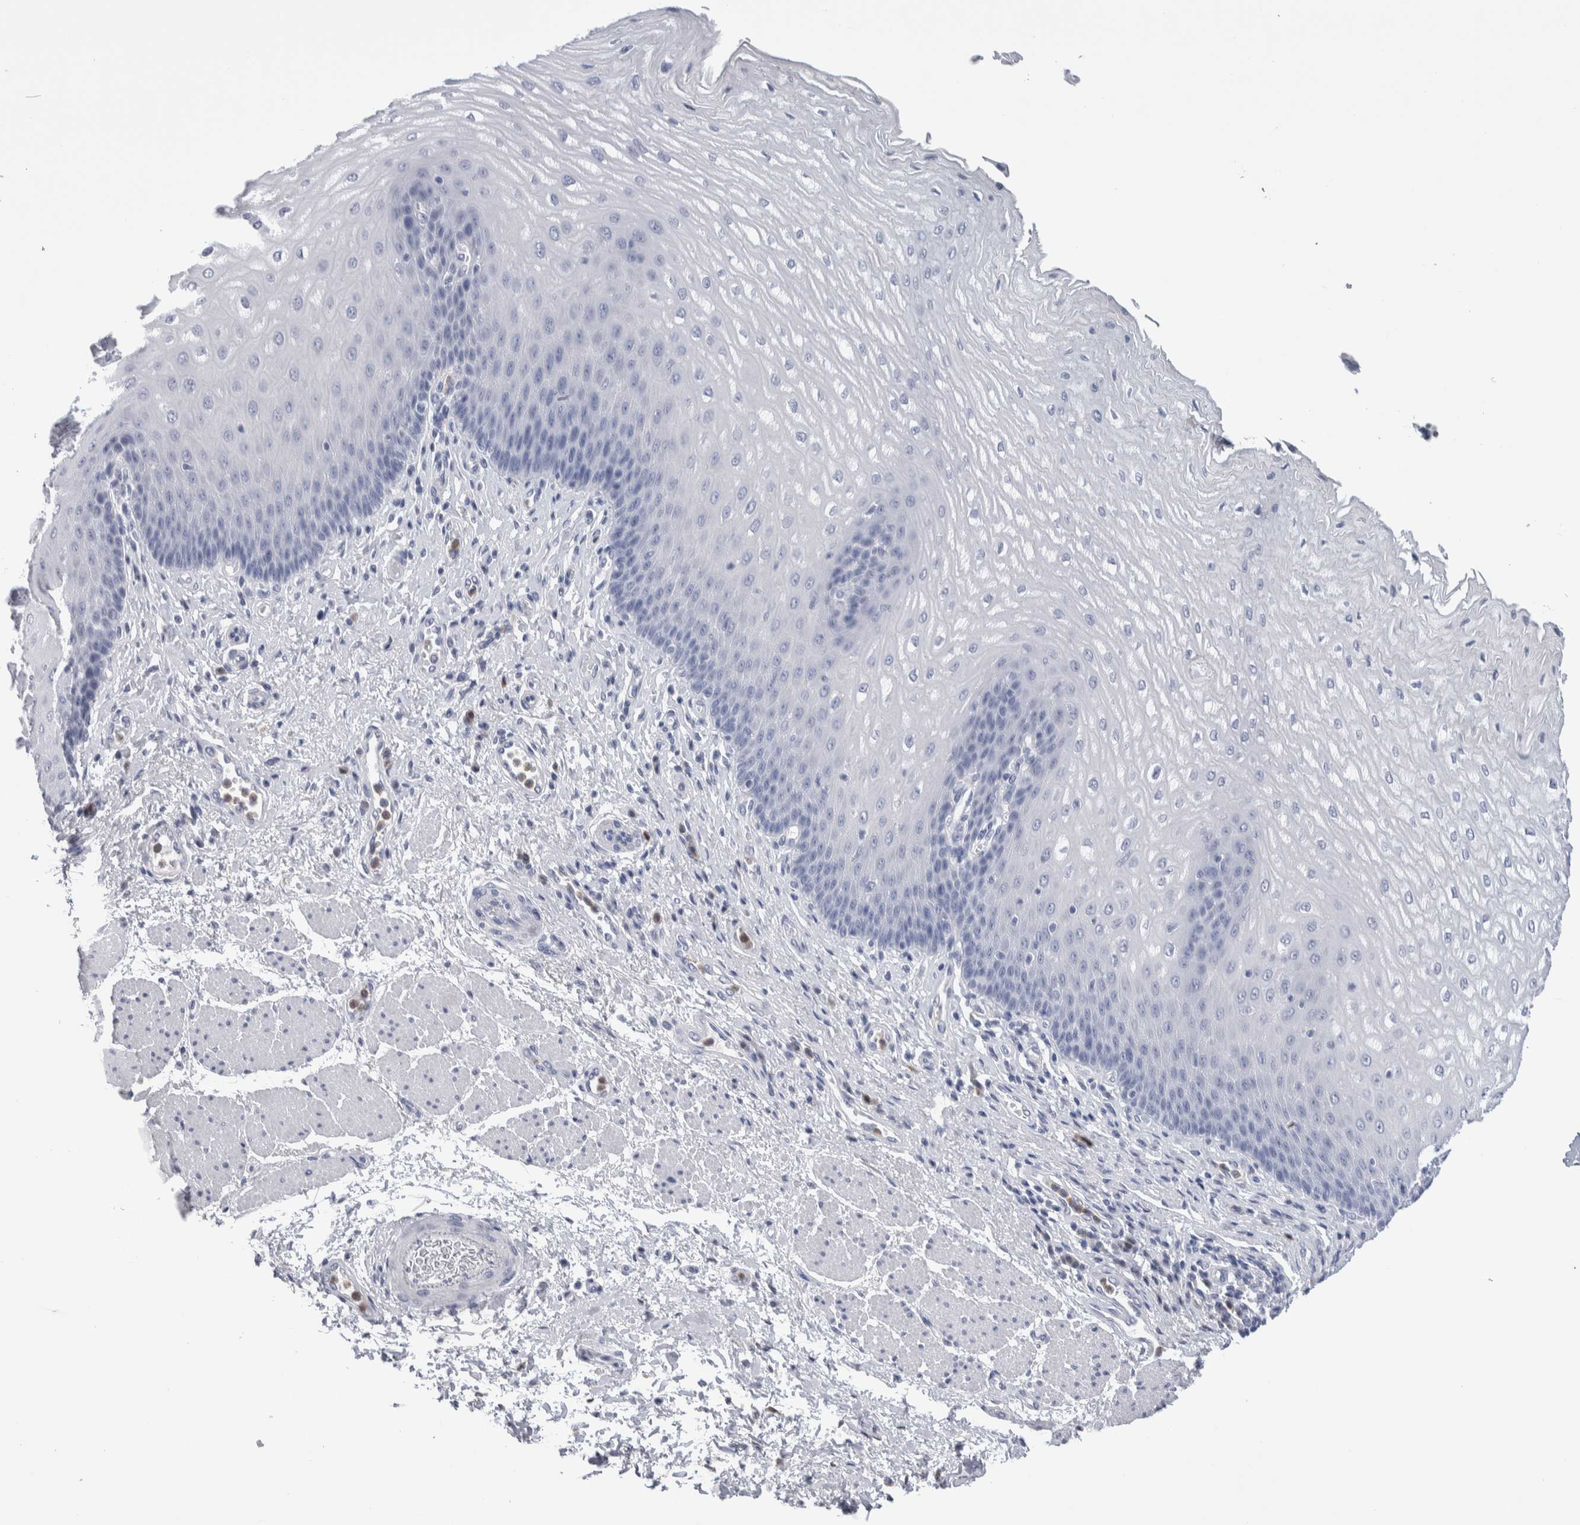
{"staining": {"intensity": "negative", "quantity": "none", "location": "none"}, "tissue": "esophagus", "cell_type": "Squamous epithelial cells", "image_type": "normal", "snomed": [{"axis": "morphology", "description": "Normal tissue, NOS"}, {"axis": "topography", "description": "Esophagus"}], "caption": "IHC micrograph of normal esophagus: esophagus stained with DAB (3,3'-diaminobenzidine) exhibits no significant protein staining in squamous epithelial cells.", "gene": "LURAP1L", "patient": {"sex": "male", "age": 54}}